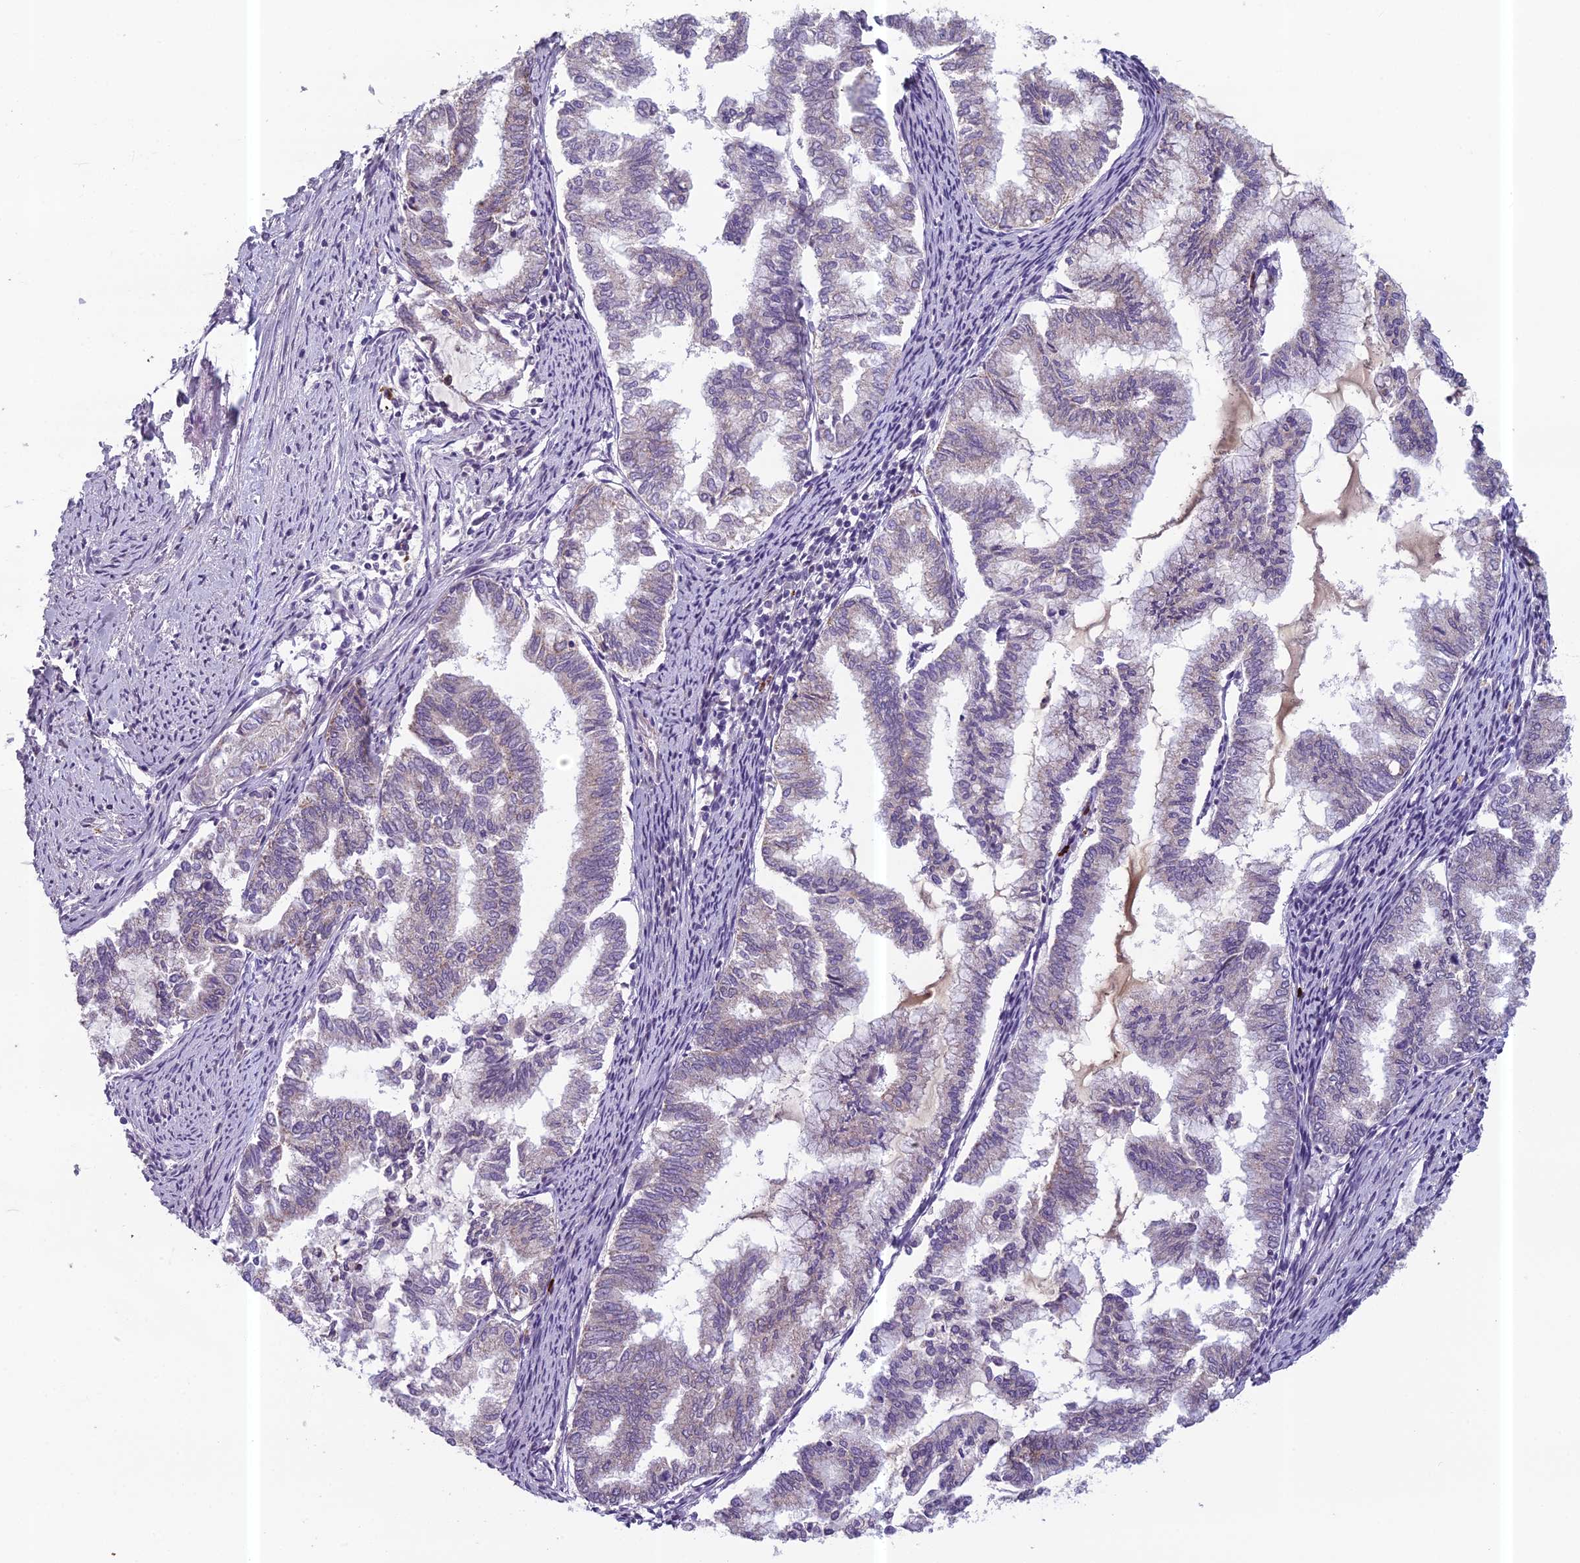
{"staining": {"intensity": "negative", "quantity": "none", "location": "none"}, "tissue": "endometrial cancer", "cell_type": "Tumor cells", "image_type": "cancer", "snomed": [{"axis": "morphology", "description": "Adenocarcinoma, NOS"}, {"axis": "topography", "description": "Endometrium"}], "caption": "Micrograph shows no protein staining in tumor cells of endometrial cancer (adenocarcinoma) tissue.", "gene": "ENSG00000188897", "patient": {"sex": "female", "age": 79}}